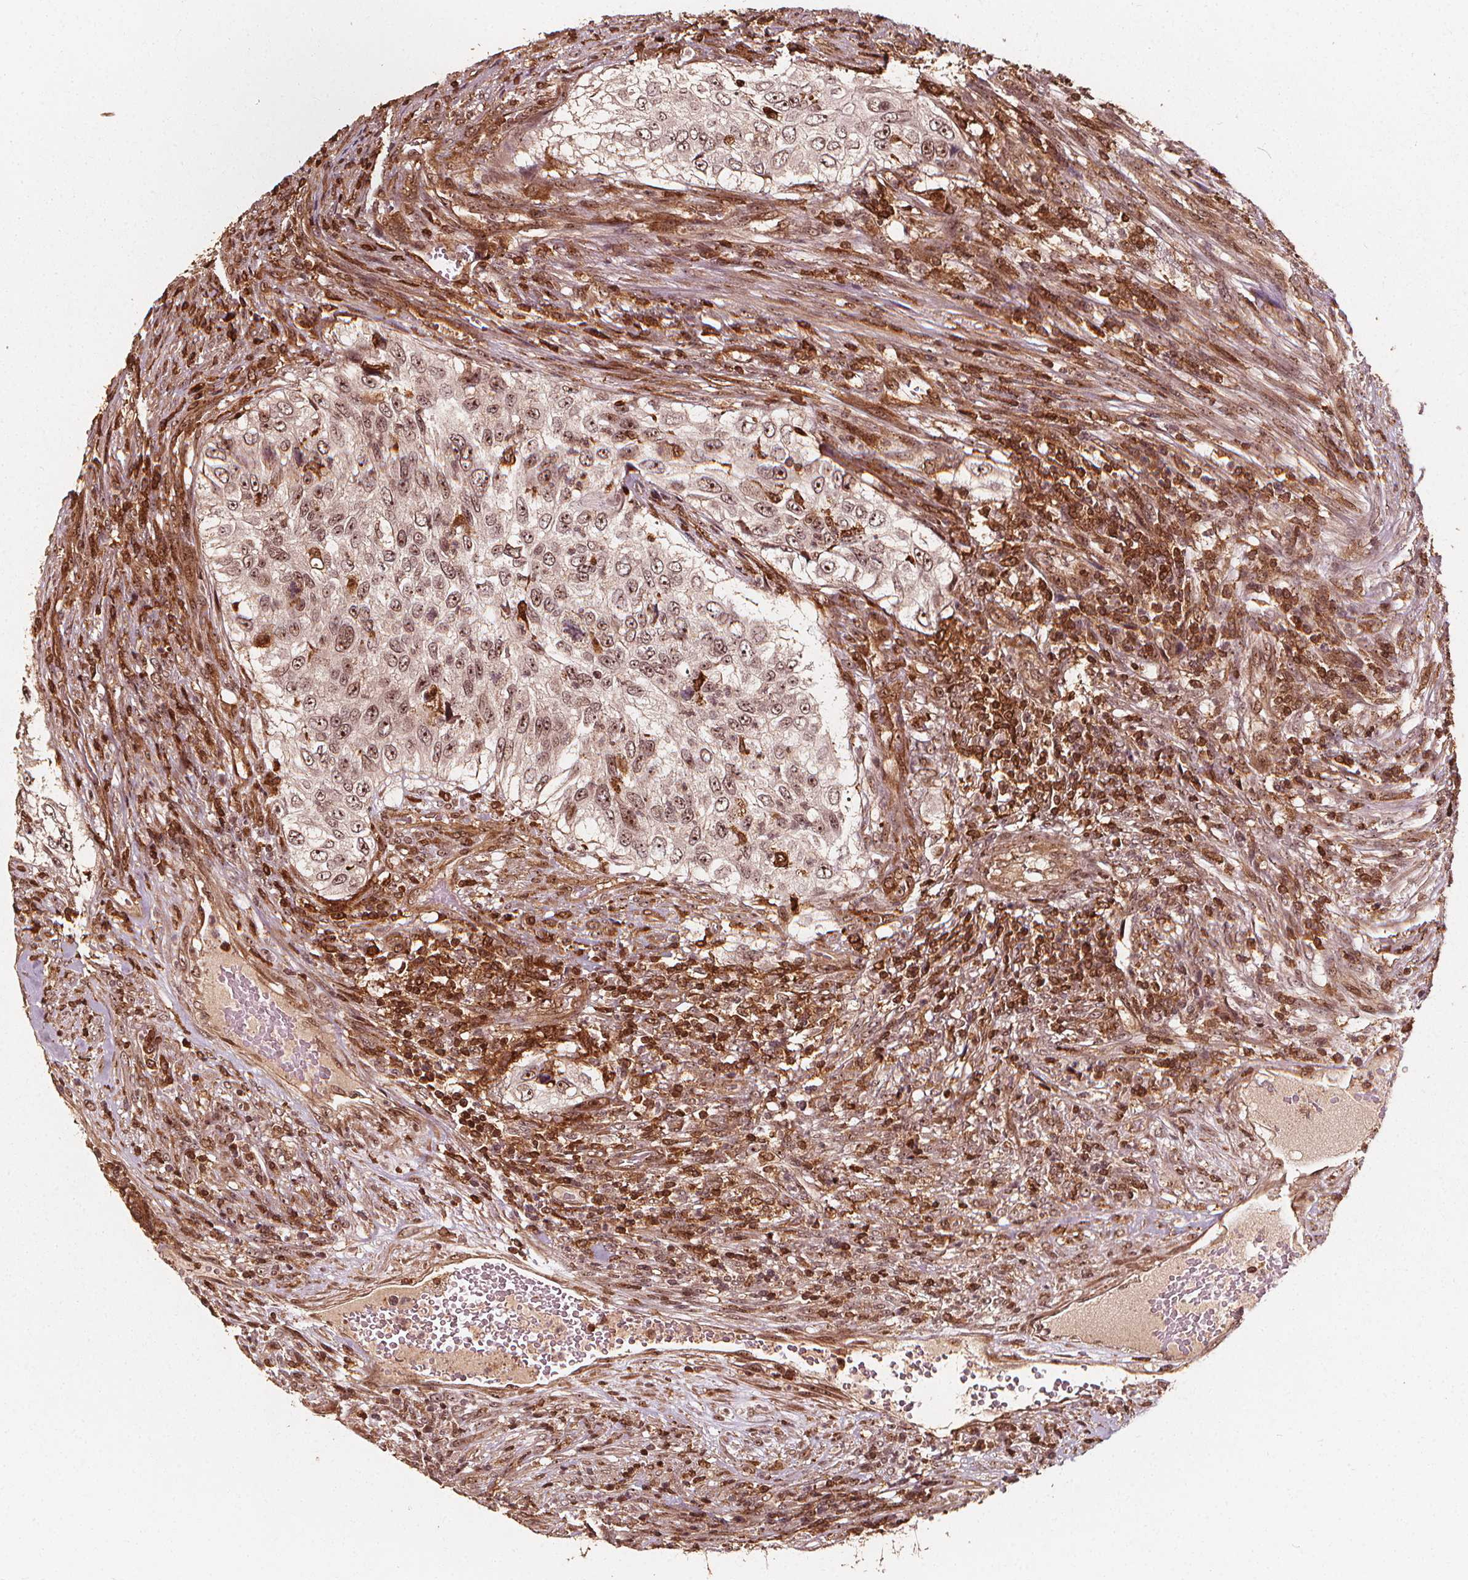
{"staining": {"intensity": "moderate", "quantity": ">75%", "location": "nuclear"}, "tissue": "urothelial cancer", "cell_type": "Tumor cells", "image_type": "cancer", "snomed": [{"axis": "morphology", "description": "Urothelial carcinoma, High grade"}, {"axis": "topography", "description": "Urinary bladder"}], "caption": "Immunohistochemistry of human urothelial cancer demonstrates medium levels of moderate nuclear positivity in about >75% of tumor cells.", "gene": "EXOSC9", "patient": {"sex": "female", "age": 60}}